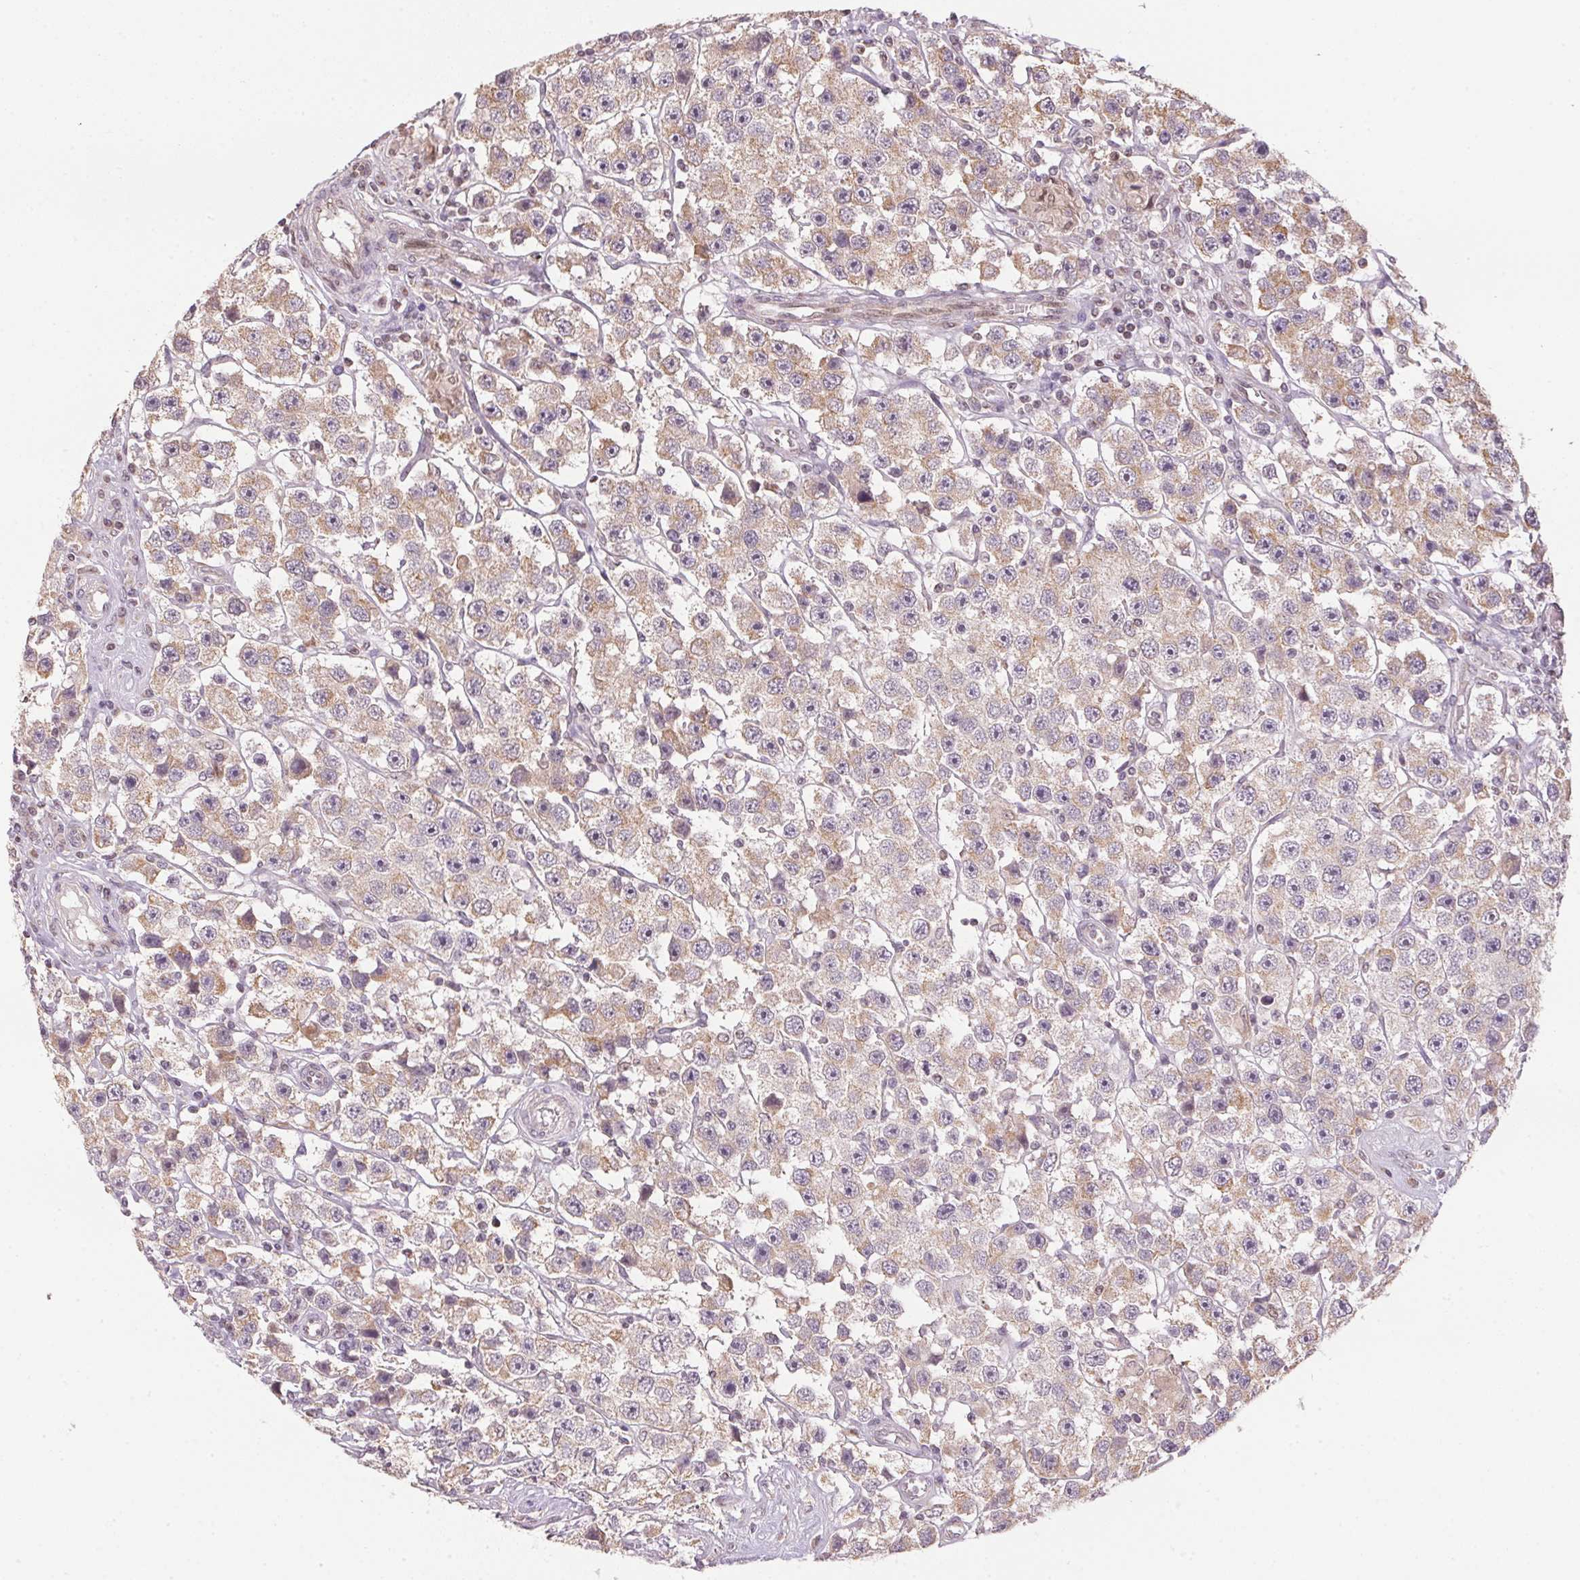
{"staining": {"intensity": "weak", "quantity": ">75%", "location": "cytoplasmic/membranous"}, "tissue": "testis cancer", "cell_type": "Tumor cells", "image_type": "cancer", "snomed": [{"axis": "morphology", "description": "Seminoma, NOS"}, {"axis": "topography", "description": "Testis"}], "caption": "The immunohistochemical stain highlights weak cytoplasmic/membranous expression in tumor cells of testis seminoma tissue.", "gene": "SC5D", "patient": {"sex": "male", "age": 45}}